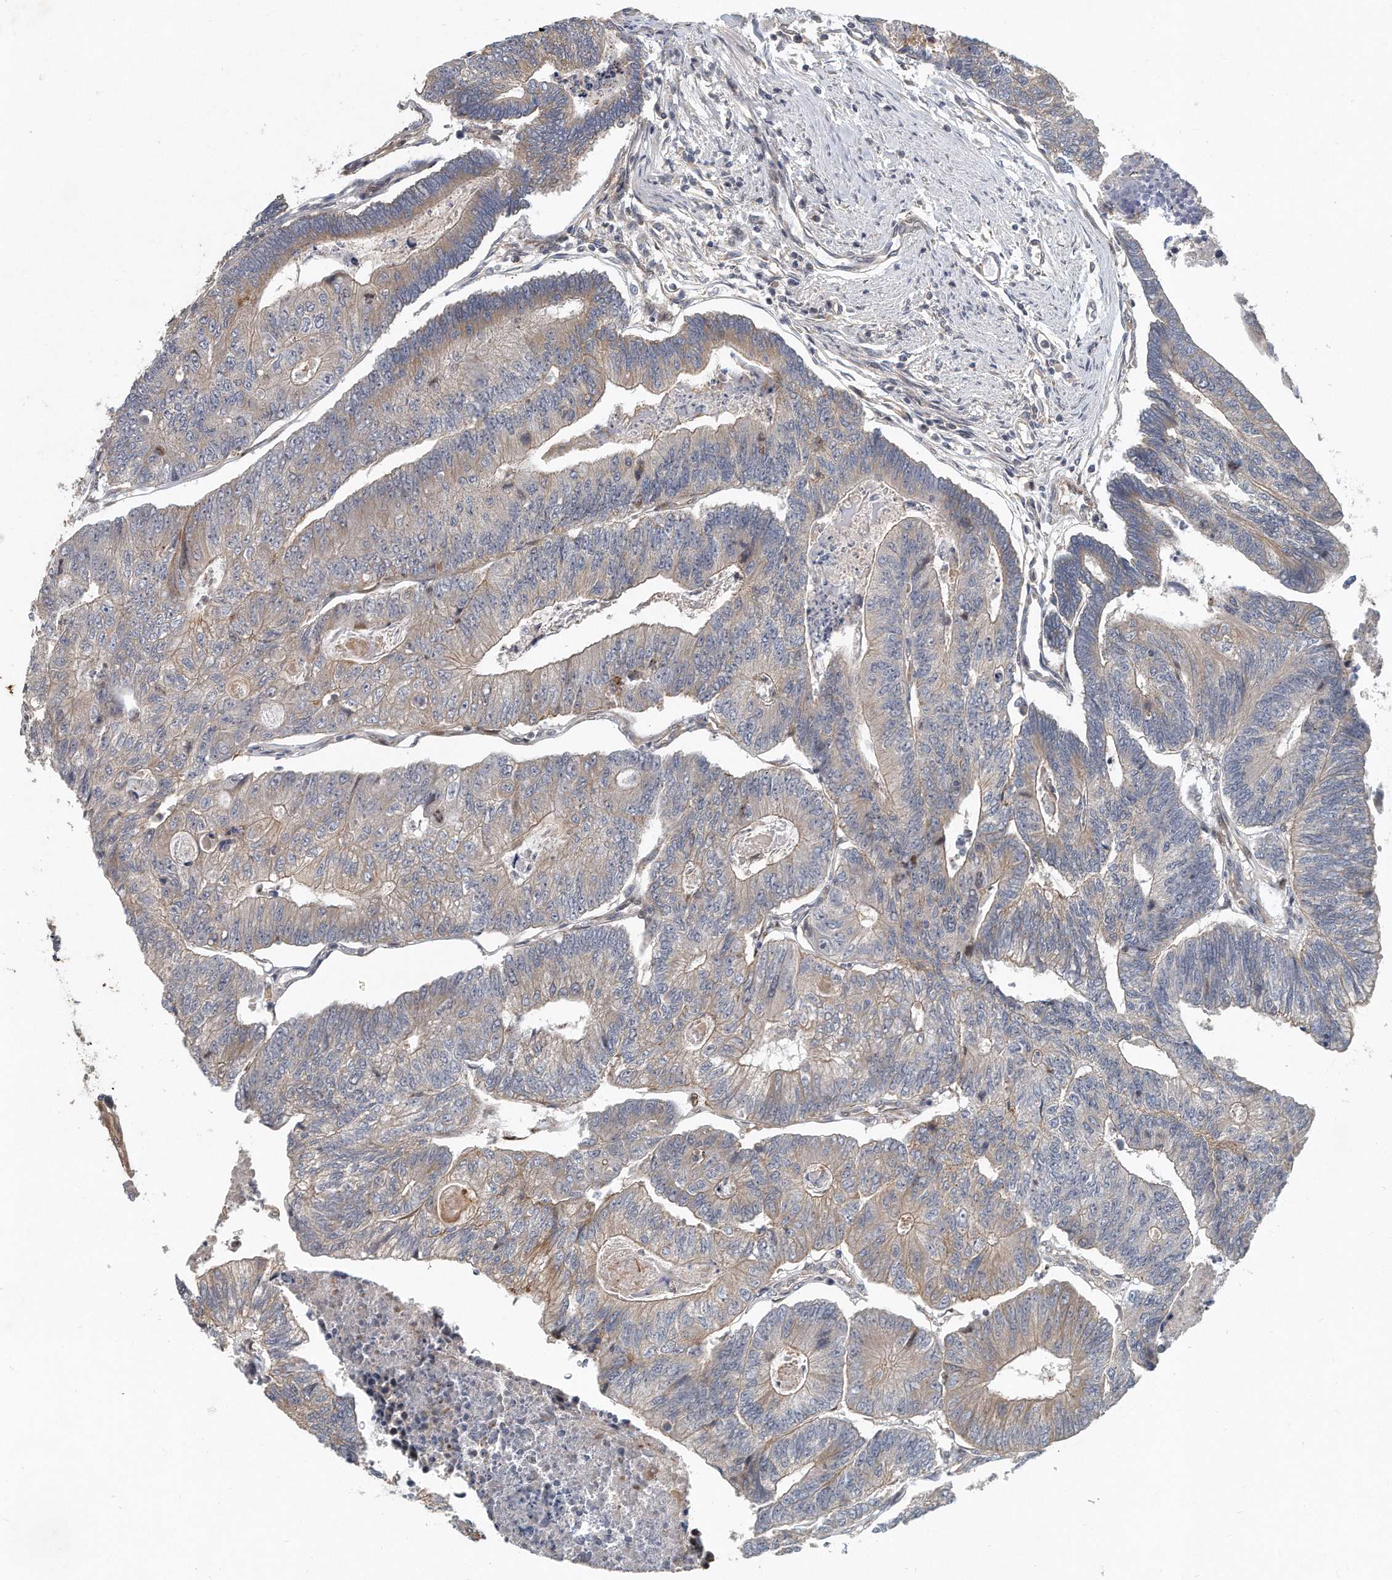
{"staining": {"intensity": "weak", "quantity": "25%-75%", "location": "cytoplasmic/membranous"}, "tissue": "colorectal cancer", "cell_type": "Tumor cells", "image_type": "cancer", "snomed": [{"axis": "morphology", "description": "Adenocarcinoma, NOS"}, {"axis": "topography", "description": "Colon"}], "caption": "This image displays colorectal cancer stained with immunohistochemistry (IHC) to label a protein in brown. The cytoplasmic/membranous of tumor cells show weak positivity for the protein. Nuclei are counter-stained blue.", "gene": "PCDH8", "patient": {"sex": "female", "age": 67}}